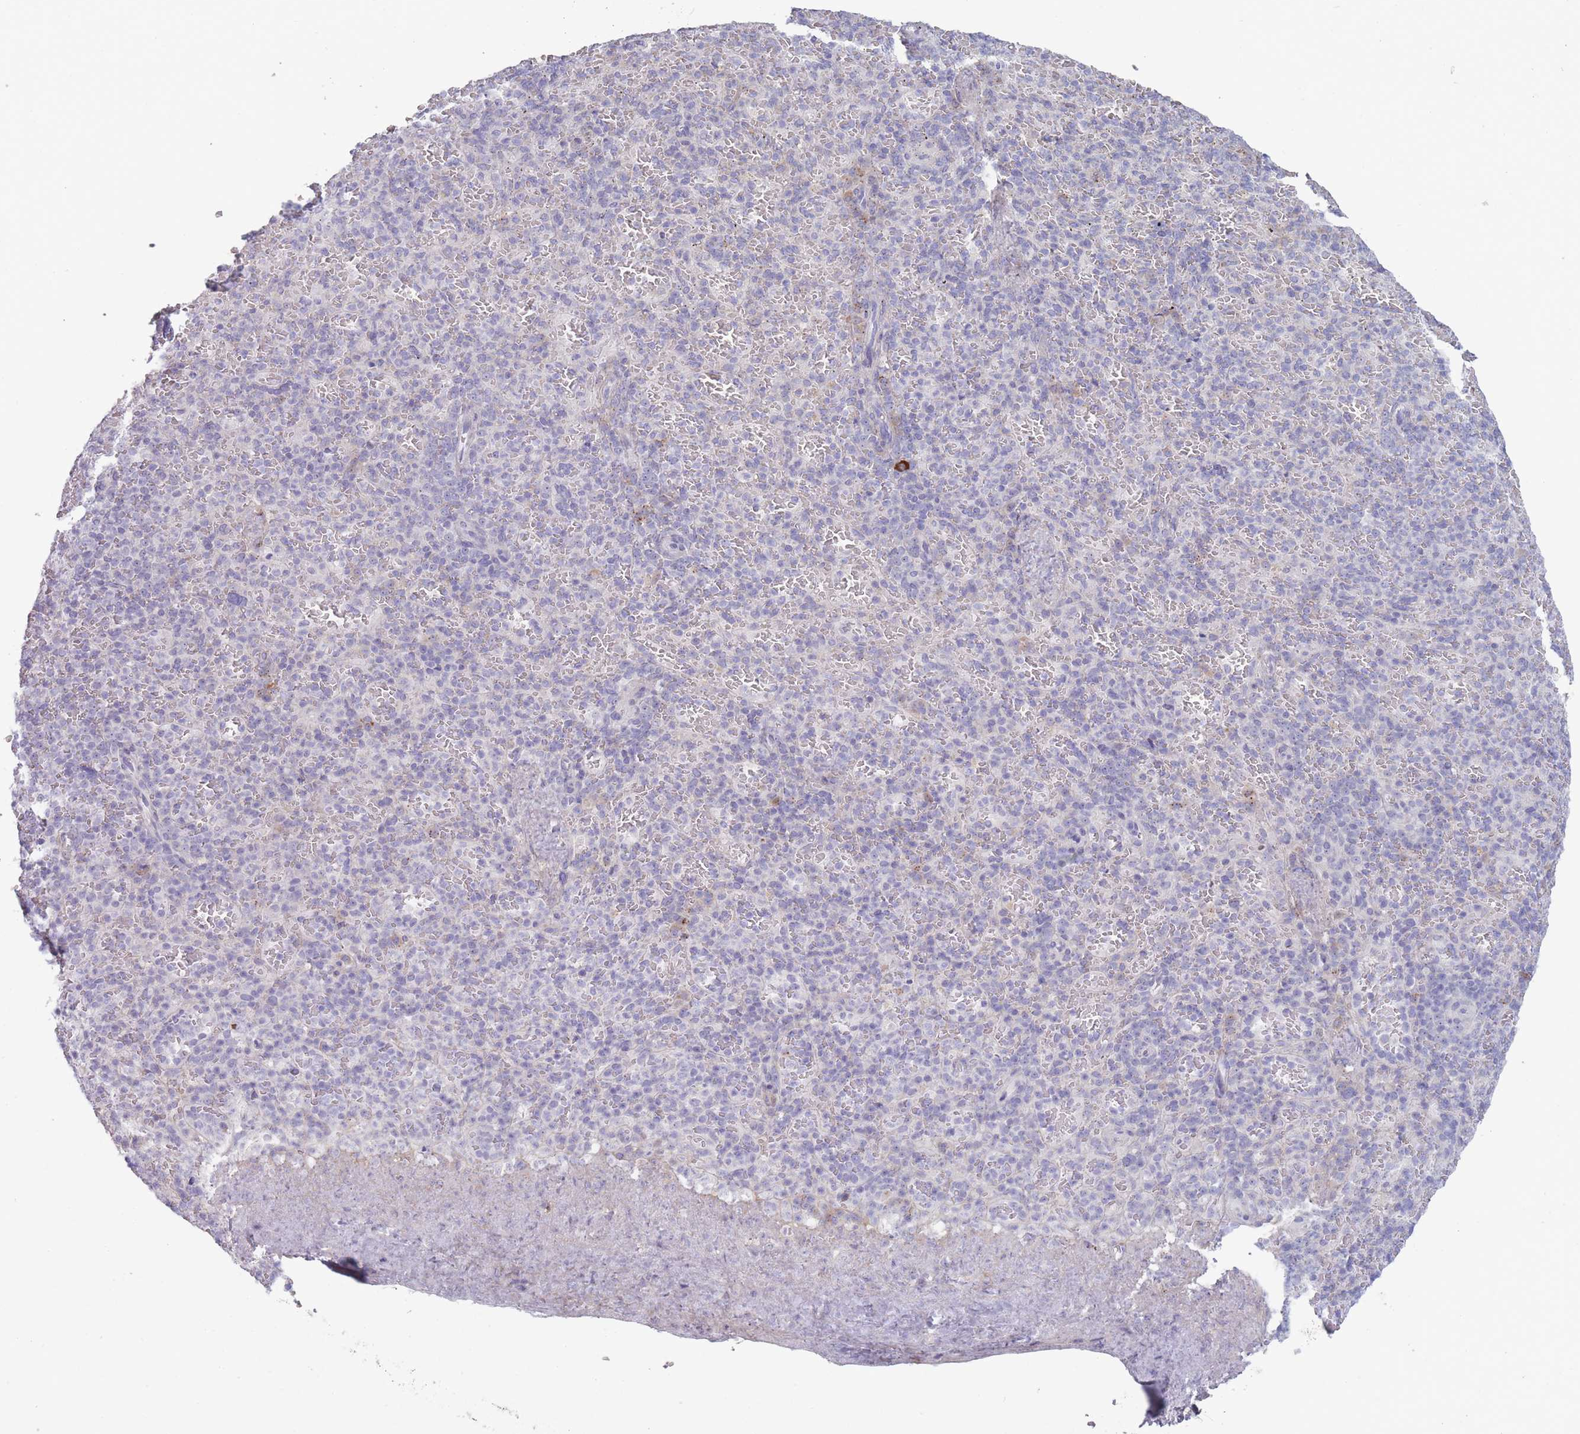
{"staining": {"intensity": "negative", "quantity": "none", "location": "none"}, "tissue": "spleen", "cell_type": "Cells in red pulp", "image_type": "normal", "snomed": [{"axis": "morphology", "description": "Normal tissue, NOS"}, {"axis": "topography", "description": "Spleen"}], "caption": "Immunohistochemical staining of benign spleen exhibits no significant expression in cells in red pulp.", "gene": "PAIP2B", "patient": {"sex": "female", "age": 74}}